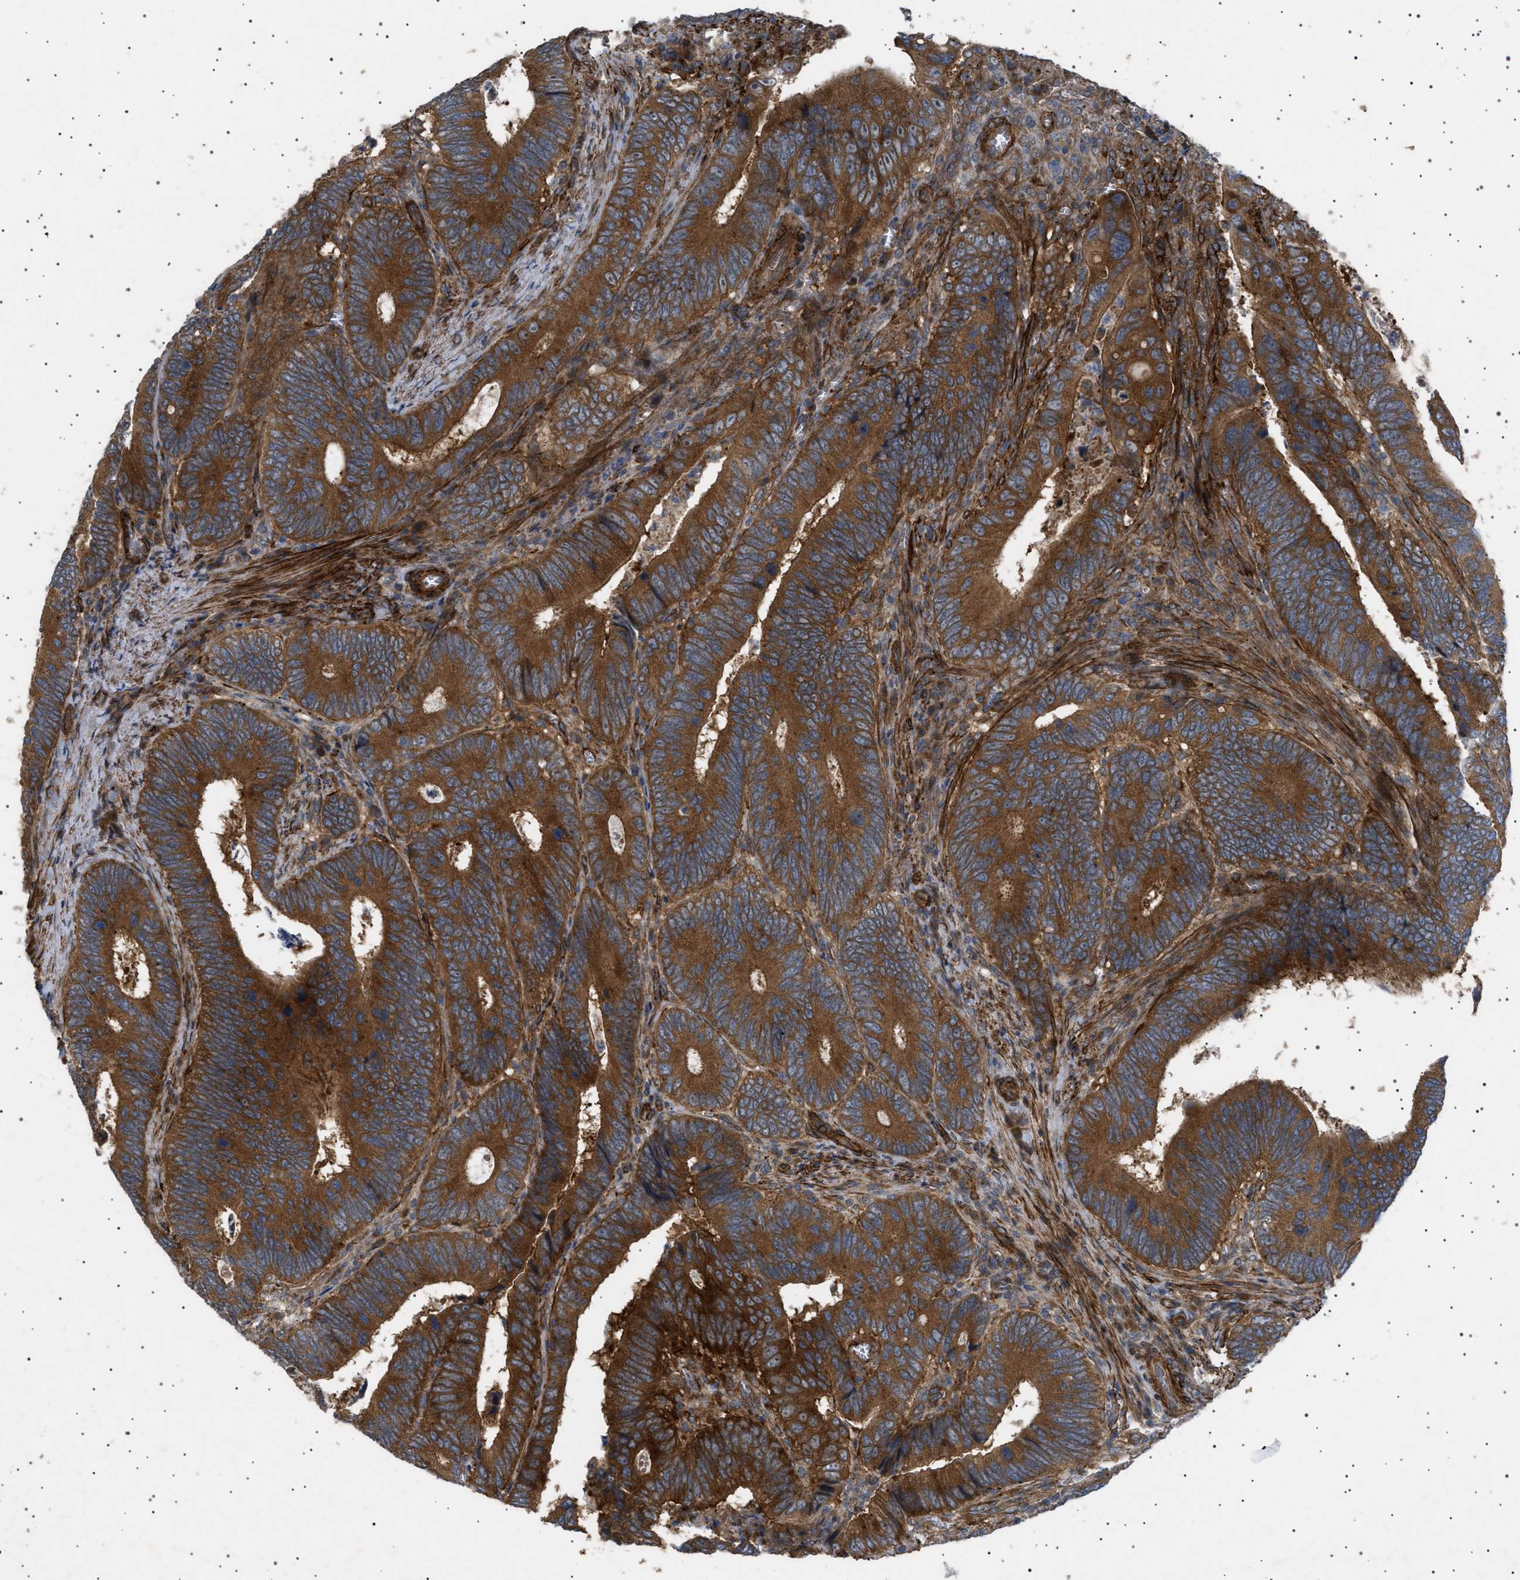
{"staining": {"intensity": "strong", "quantity": ">75%", "location": "cytoplasmic/membranous"}, "tissue": "colorectal cancer", "cell_type": "Tumor cells", "image_type": "cancer", "snomed": [{"axis": "morphology", "description": "Inflammation, NOS"}, {"axis": "morphology", "description": "Adenocarcinoma, NOS"}, {"axis": "topography", "description": "Colon"}], "caption": "A micrograph showing strong cytoplasmic/membranous positivity in about >75% of tumor cells in colorectal cancer (adenocarcinoma), as visualized by brown immunohistochemical staining.", "gene": "CCDC186", "patient": {"sex": "male", "age": 72}}